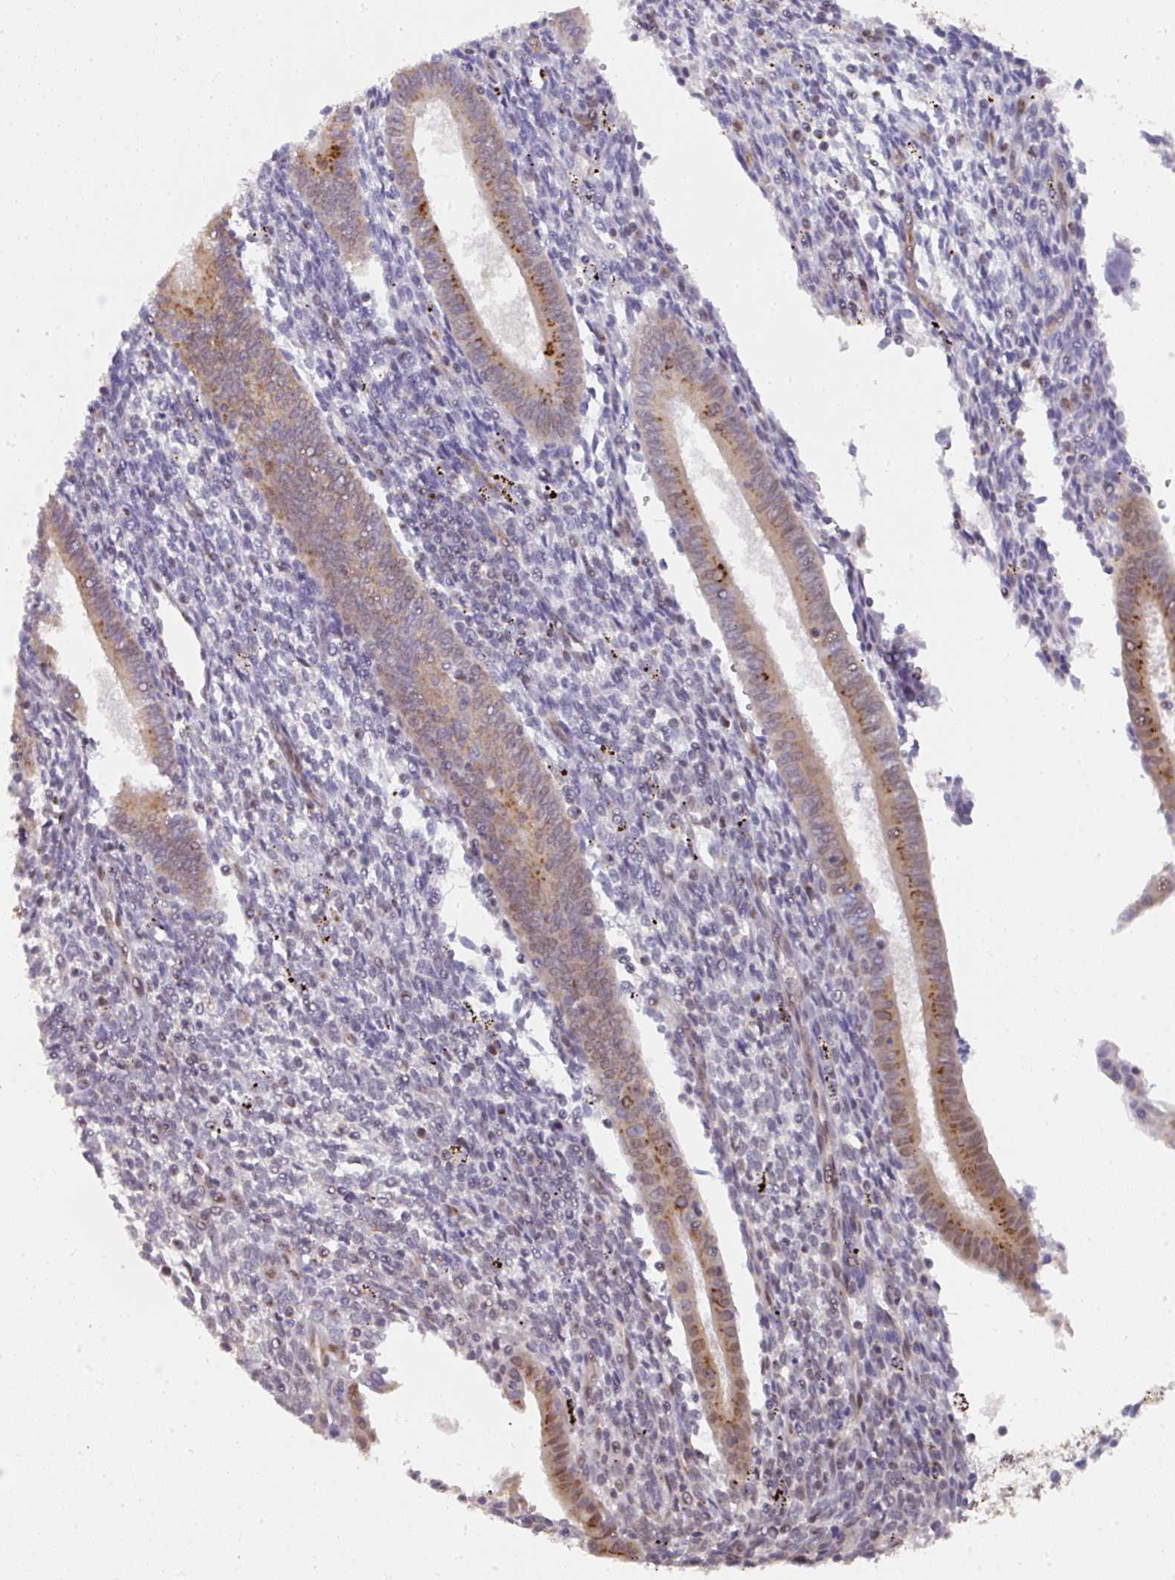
{"staining": {"intensity": "negative", "quantity": "none", "location": "none"}, "tissue": "endometrium", "cell_type": "Cells in endometrial stroma", "image_type": "normal", "snomed": [{"axis": "morphology", "description": "Normal tissue, NOS"}, {"axis": "topography", "description": "Endometrium"}], "caption": "Protein analysis of normal endometrium shows no significant staining in cells in endometrial stroma.", "gene": "C18orf25", "patient": {"sex": "female", "age": 41}}